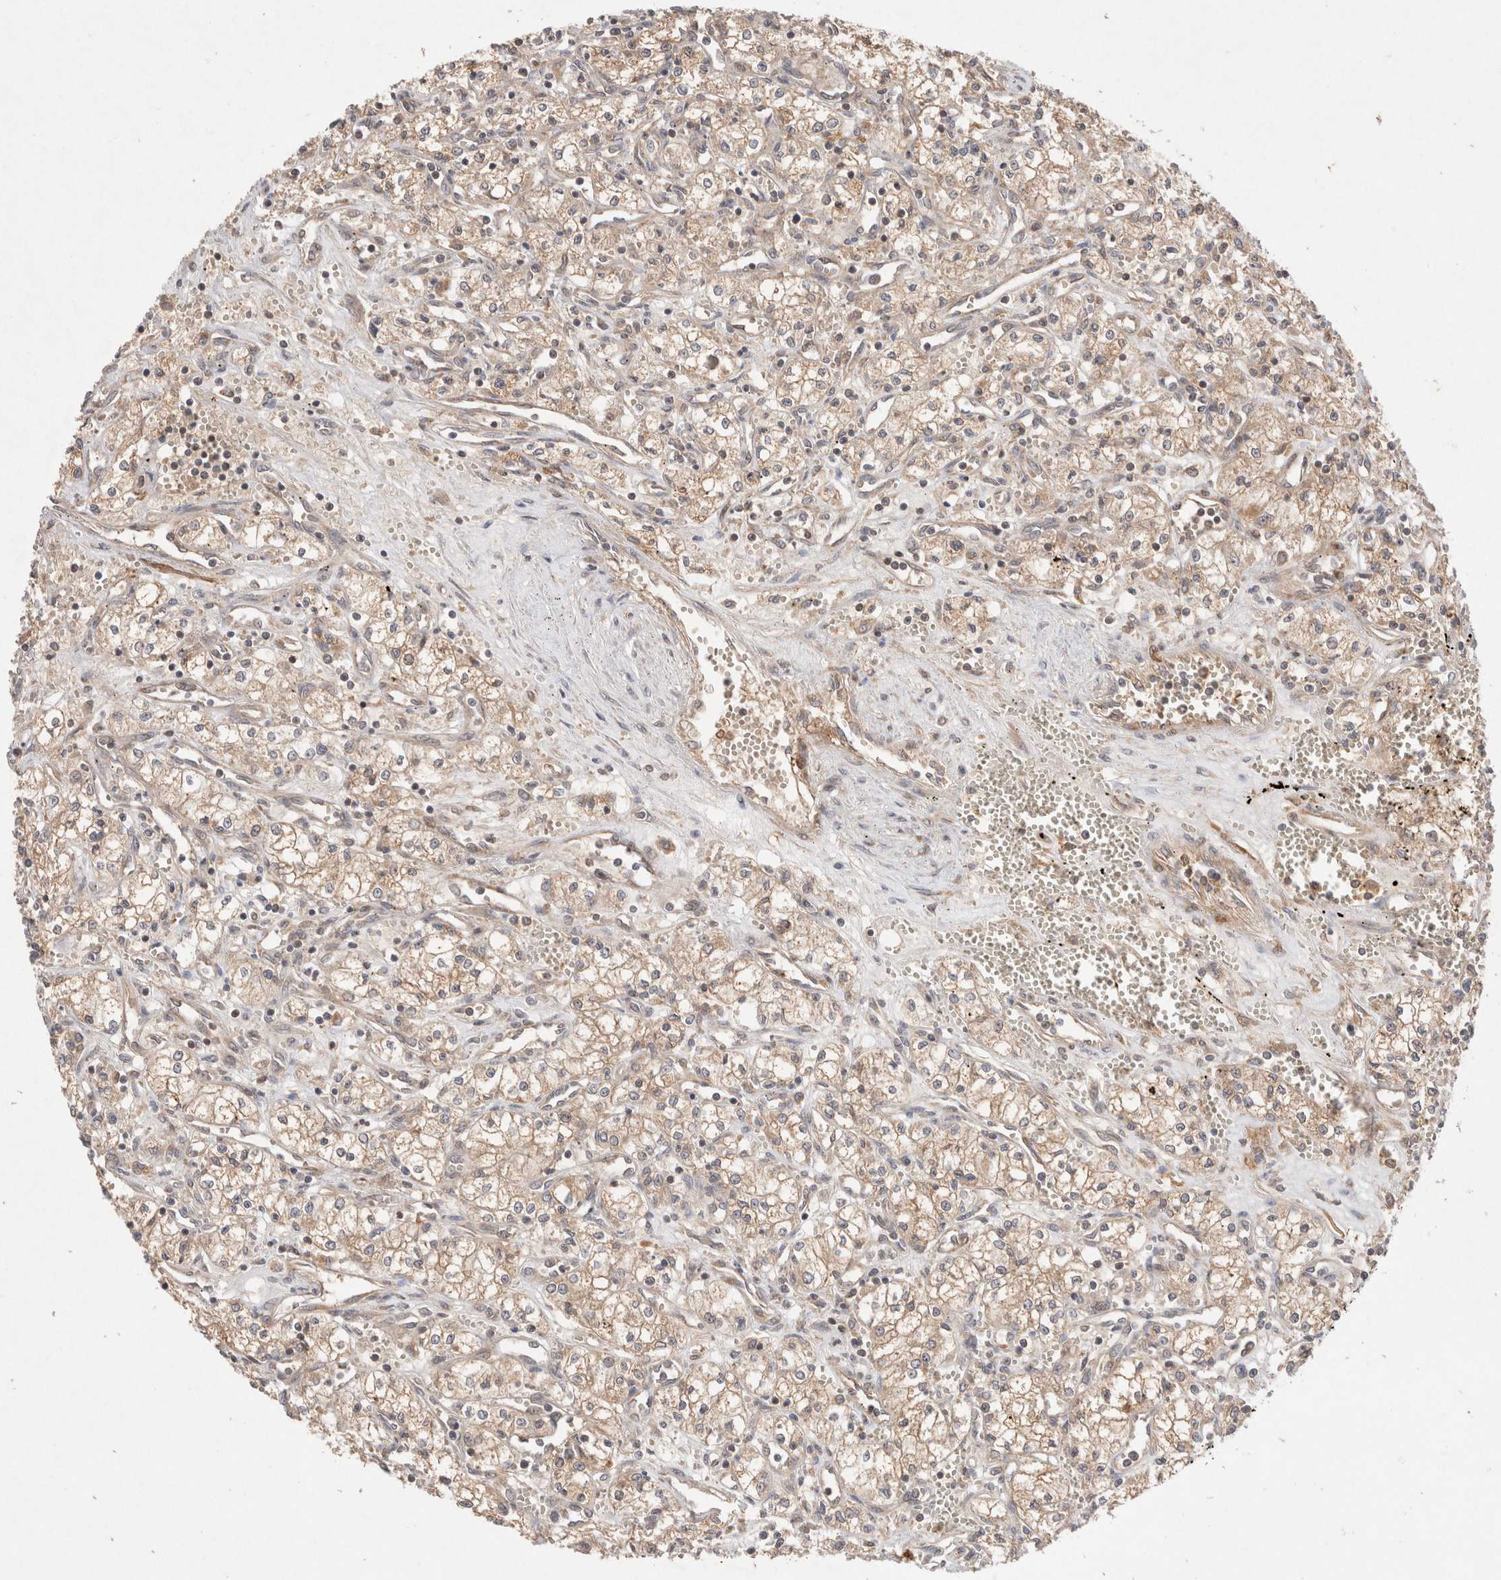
{"staining": {"intensity": "weak", "quantity": ">75%", "location": "cytoplasmic/membranous"}, "tissue": "renal cancer", "cell_type": "Tumor cells", "image_type": "cancer", "snomed": [{"axis": "morphology", "description": "Adenocarcinoma, NOS"}, {"axis": "topography", "description": "Kidney"}], "caption": "Renal cancer was stained to show a protein in brown. There is low levels of weak cytoplasmic/membranous expression in about >75% of tumor cells.", "gene": "KLHL20", "patient": {"sex": "male", "age": 59}}